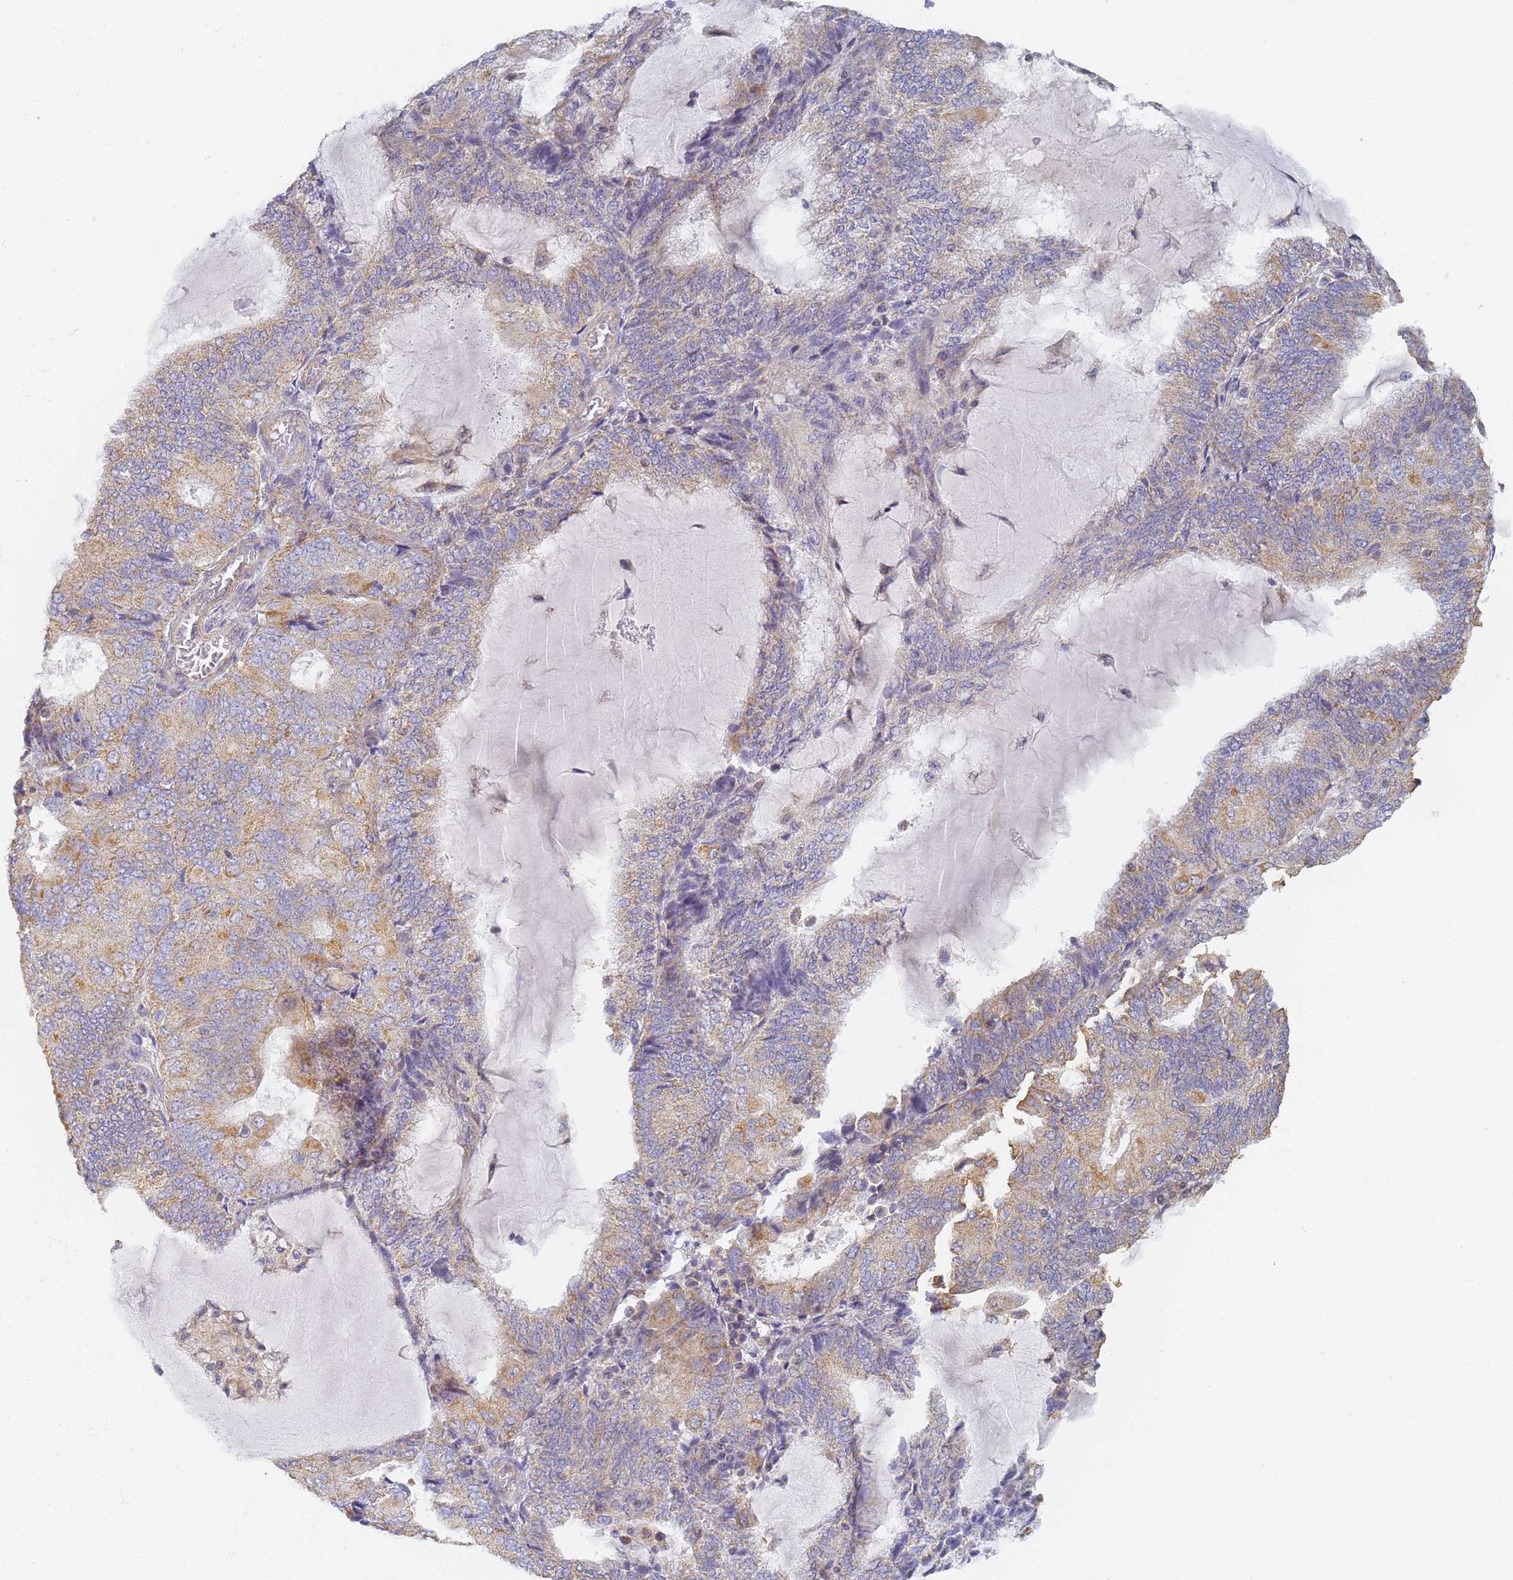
{"staining": {"intensity": "moderate", "quantity": ">75%", "location": "cytoplasmic/membranous"}, "tissue": "endometrial cancer", "cell_type": "Tumor cells", "image_type": "cancer", "snomed": [{"axis": "morphology", "description": "Adenocarcinoma, NOS"}, {"axis": "topography", "description": "Endometrium"}], "caption": "Human adenocarcinoma (endometrial) stained with a protein marker shows moderate staining in tumor cells.", "gene": "UTP23", "patient": {"sex": "female", "age": 81}}